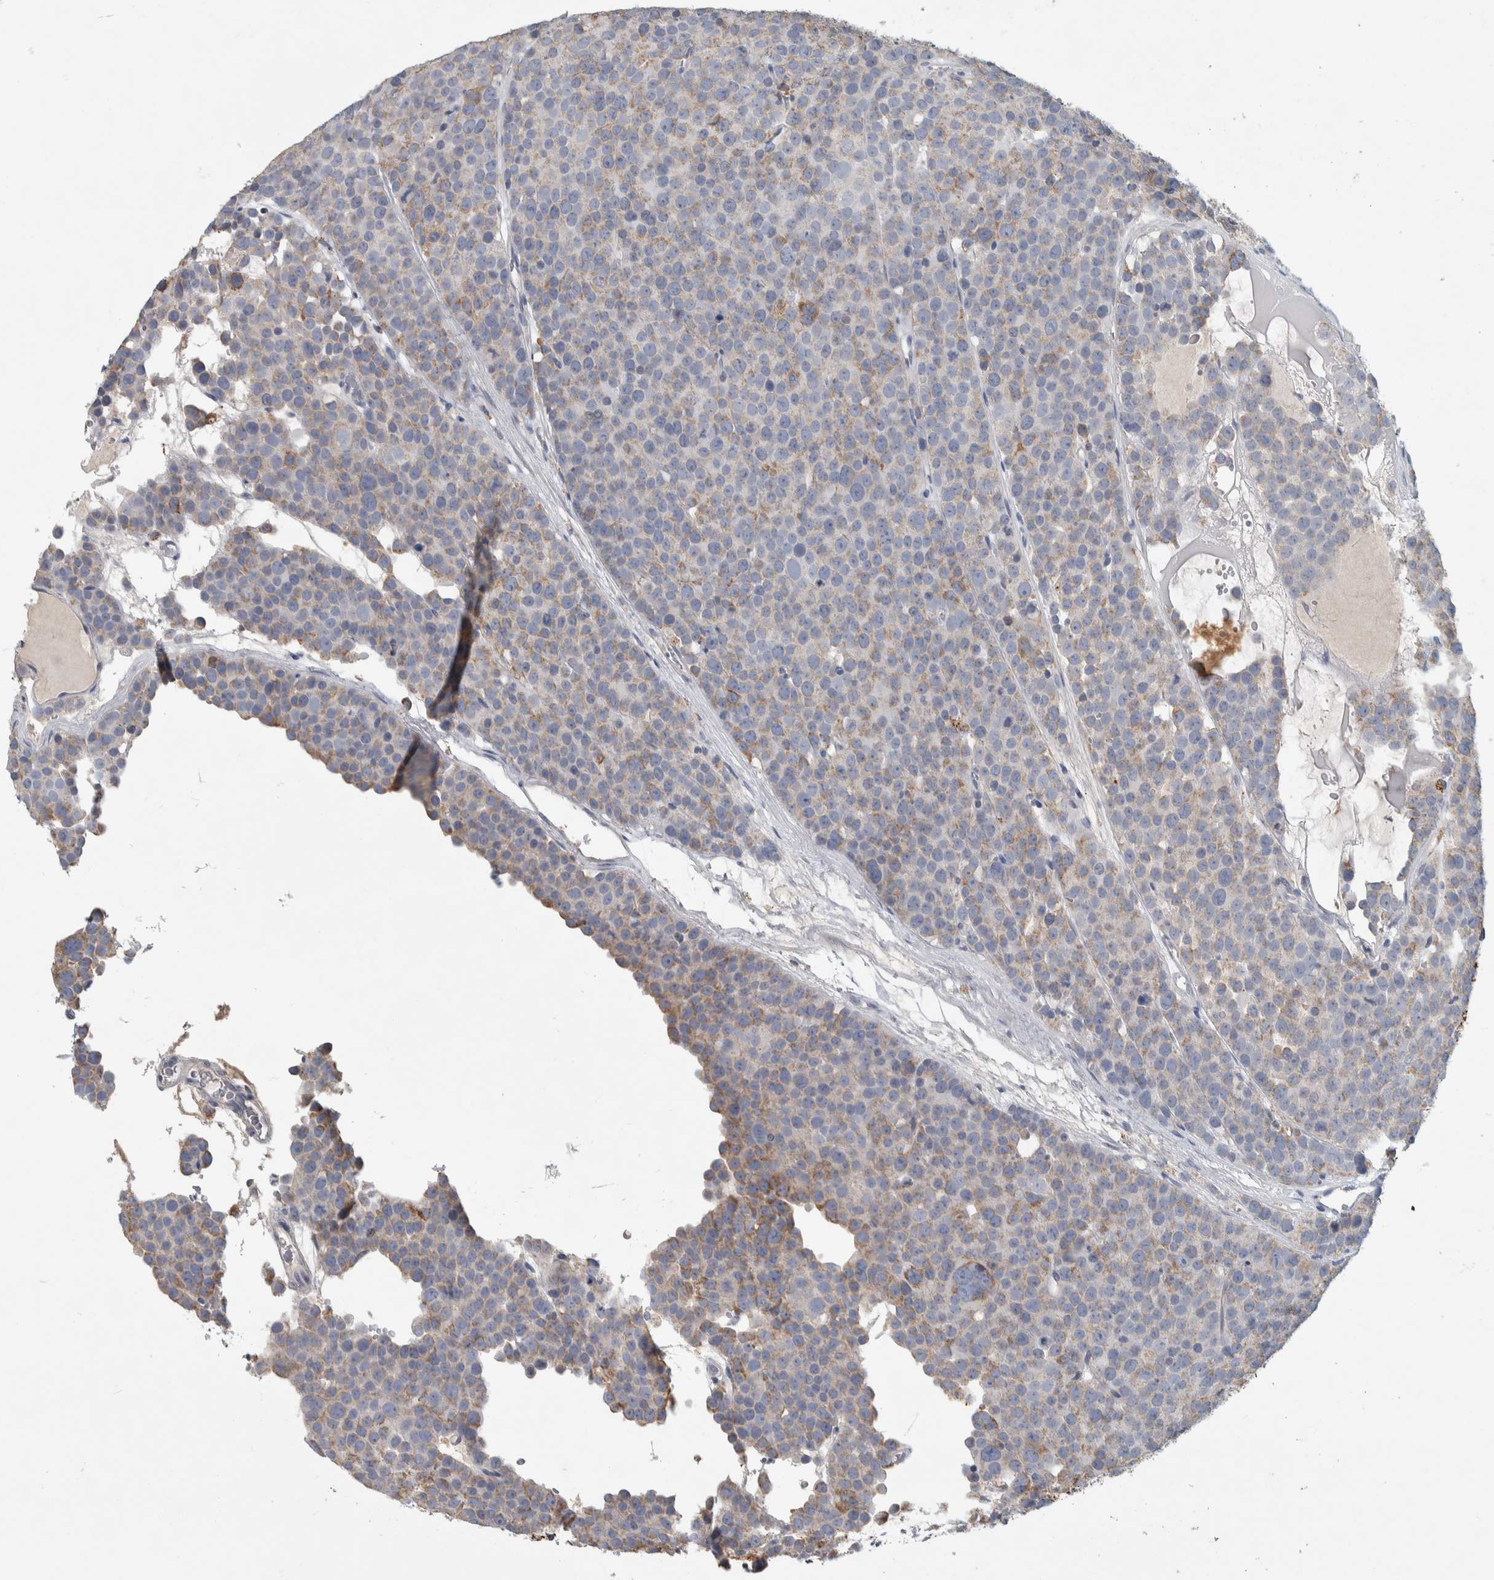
{"staining": {"intensity": "moderate", "quantity": "<25%", "location": "cytoplasmic/membranous"}, "tissue": "testis cancer", "cell_type": "Tumor cells", "image_type": "cancer", "snomed": [{"axis": "morphology", "description": "Seminoma, NOS"}, {"axis": "topography", "description": "Testis"}], "caption": "The image reveals staining of testis cancer (seminoma), revealing moderate cytoplasmic/membranous protein expression (brown color) within tumor cells.", "gene": "FAM78A", "patient": {"sex": "male", "age": 71}}